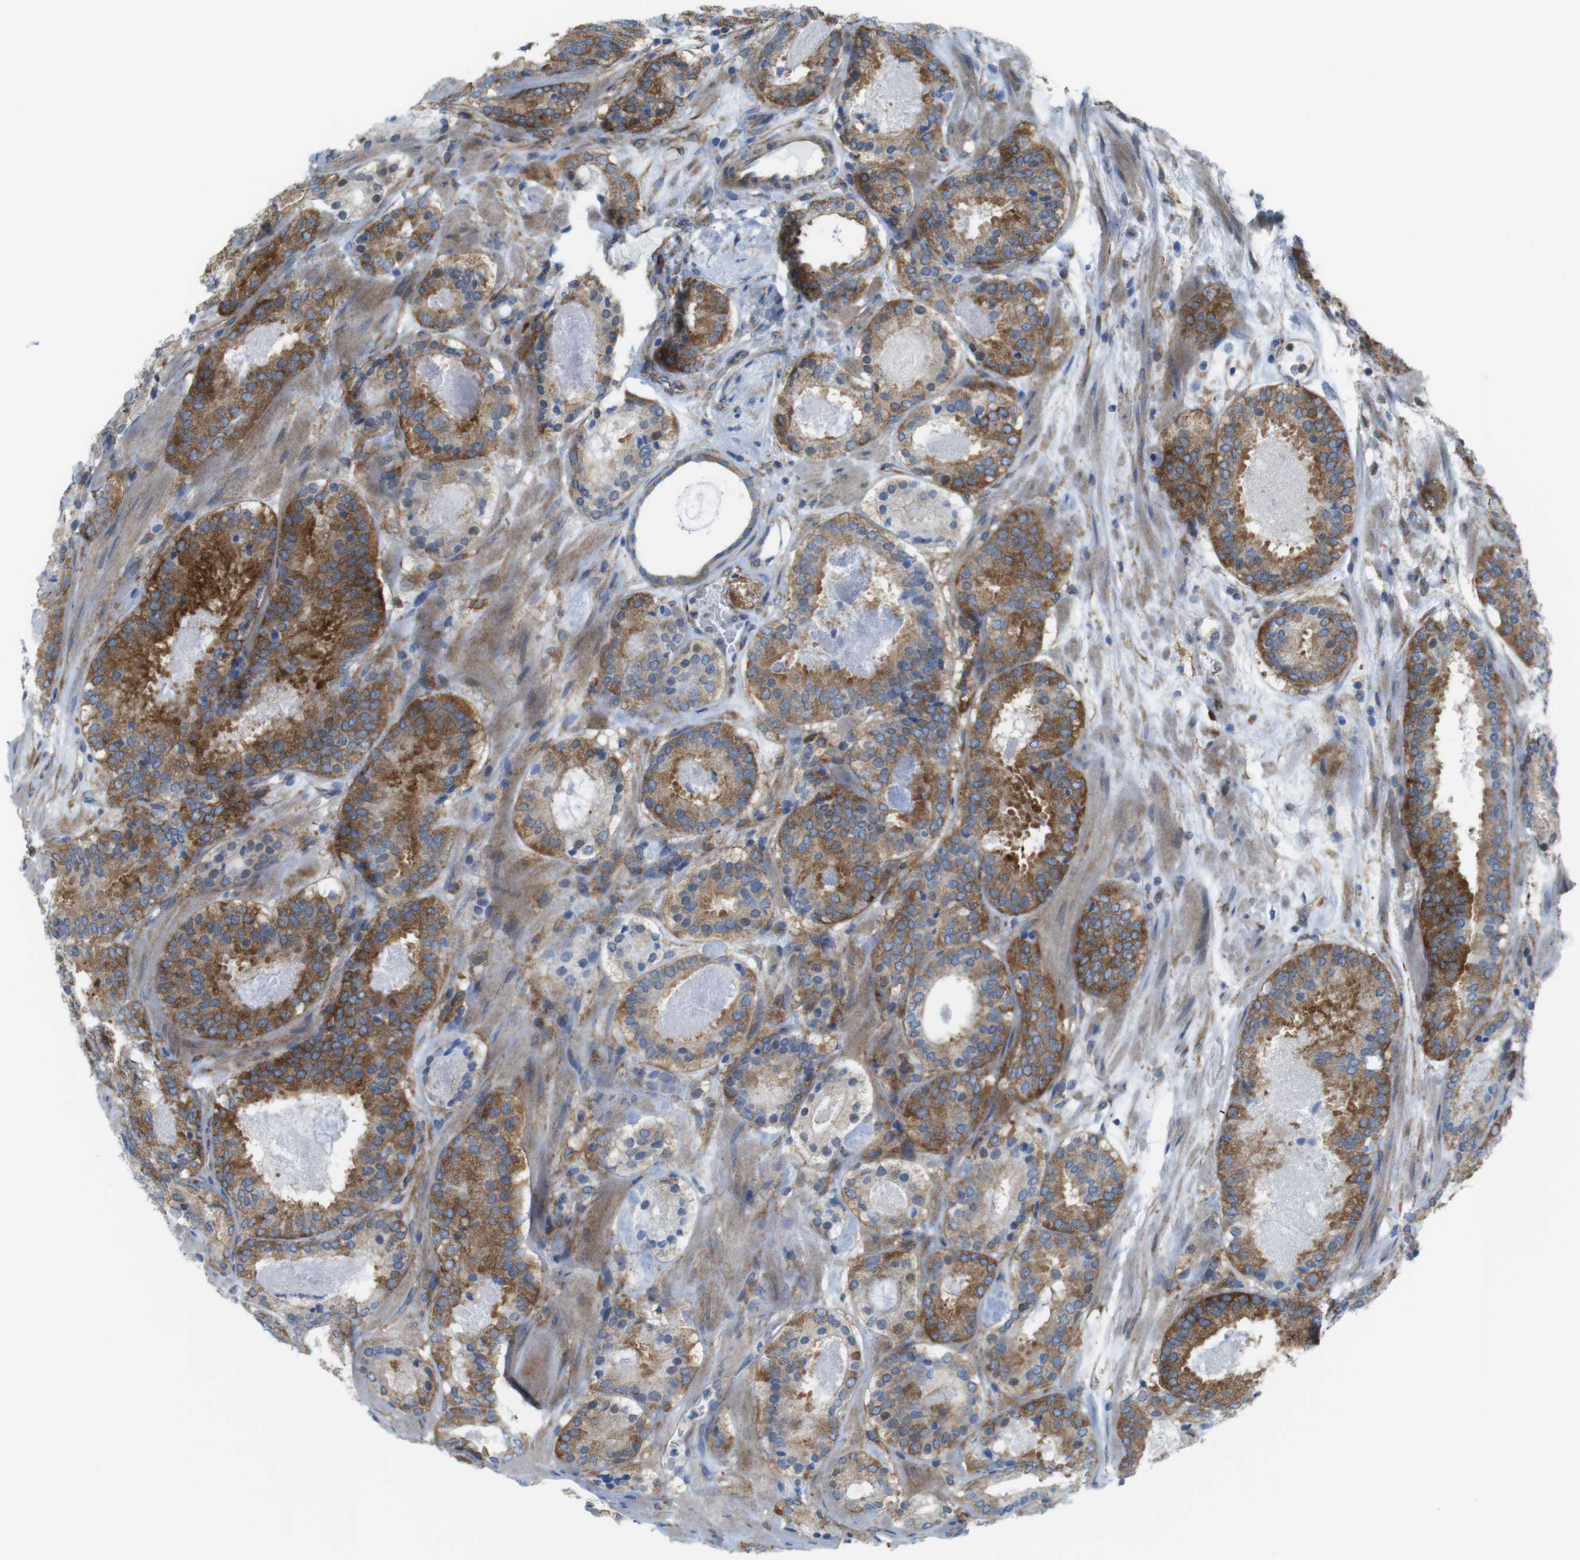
{"staining": {"intensity": "moderate", "quantity": ">75%", "location": "cytoplasmic/membranous"}, "tissue": "prostate cancer", "cell_type": "Tumor cells", "image_type": "cancer", "snomed": [{"axis": "morphology", "description": "Adenocarcinoma, Low grade"}, {"axis": "topography", "description": "Prostate"}], "caption": "An IHC photomicrograph of tumor tissue is shown. Protein staining in brown labels moderate cytoplasmic/membranous positivity in prostate cancer (adenocarcinoma (low-grade)) within tumor cells.", "gene": "DIAPH2", "patient": {"sex": "male", "age": 69}}